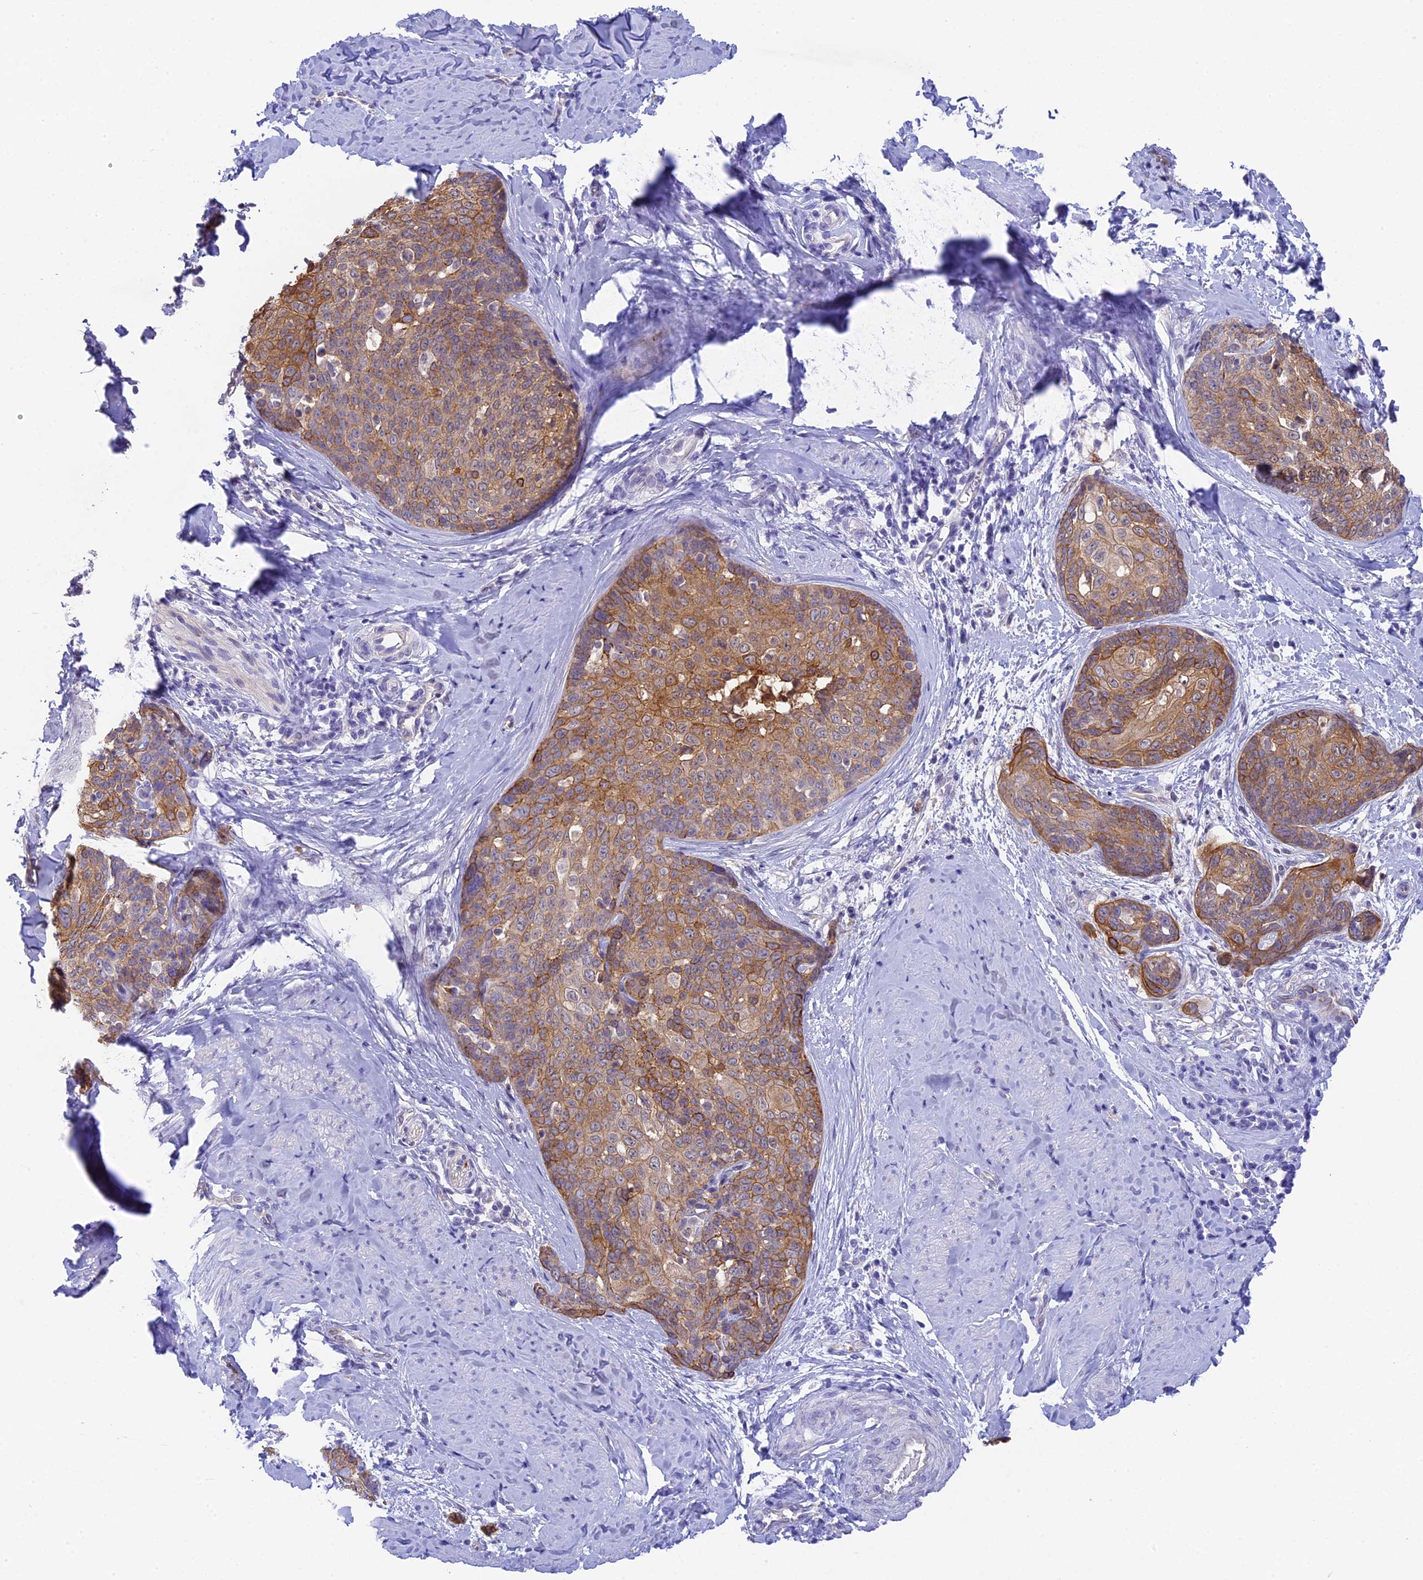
{"staining": {"intensity": "moderate", "quantity": ">75%", "location": "cytoplasmic/membranous"}, "tissue": "cervical cancer", "cell_type": "Tumor cells", "image_type": "cancer", "snomed": [{"axis": "morphology", "description": "Squamous cell carcinoma, NOS"}, {"axis": "topography", "description": "Cervix"}], "caption": "Tumor cells display moderate cytoplasmic/membranous staining in approximately >75% of cells in squamous cell carcinoma (cervical).", "gene": "TACSTD2", "patient": {"sex": "female", "age": 50}}